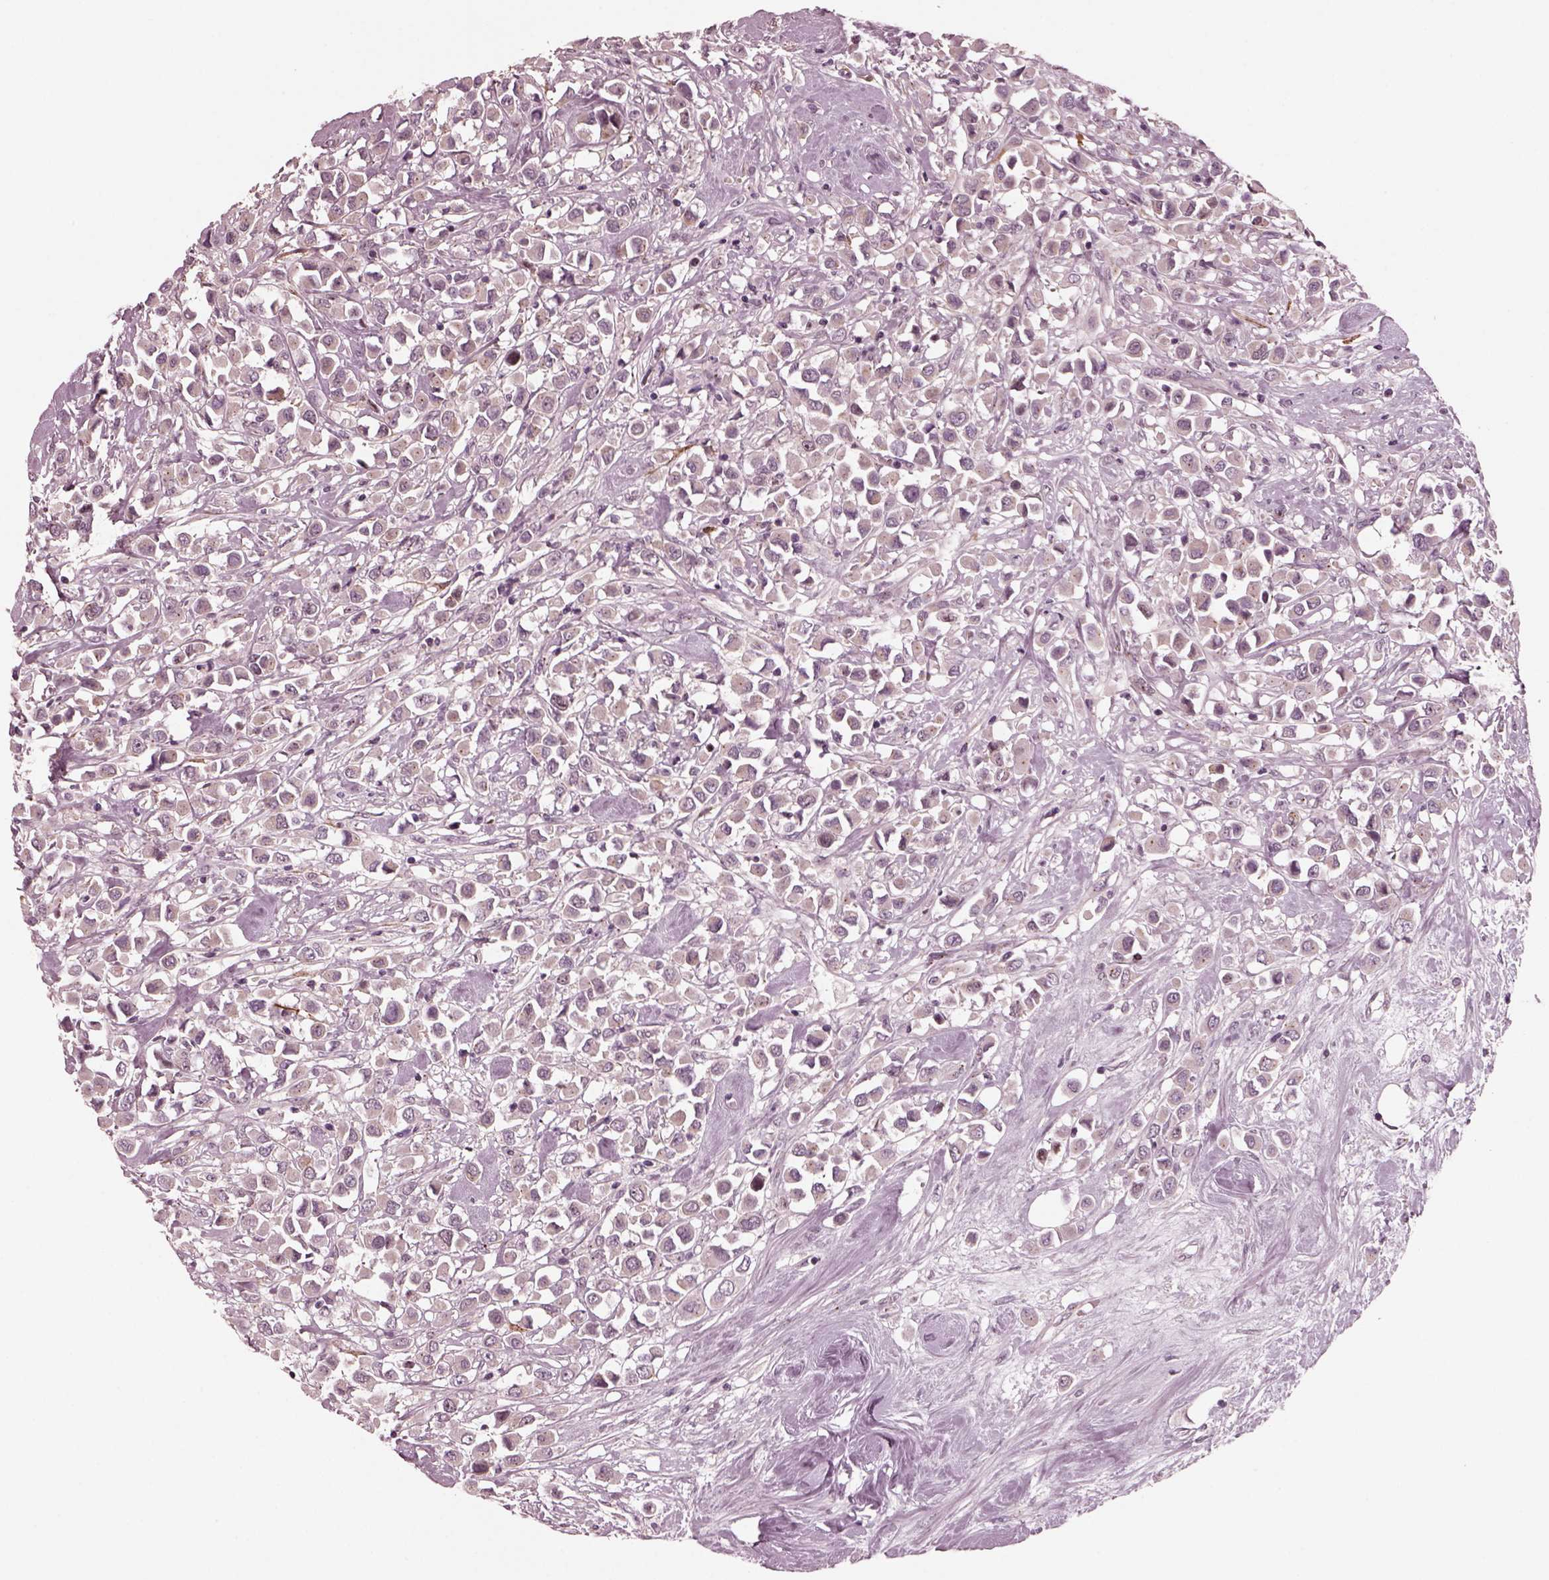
{"staining": {"intensity": "negative", "quantity": "none", "location": "none"}, "tissue": "breast cancer", "cell_type": "Tumor cells", "image_type": "cancer", "snomed": [{"axis": "morphology", "description": "Duct carcinoma"}, {"axis": "topography", "description": "Breast"}], "caption": "DAB immunohistochemical staining of breast cancer (intraductal carcinoma) displays no significant positivity in tumor cells.", "gene": "SAXO1", "patient": {"sex": "female", "age": 61}}